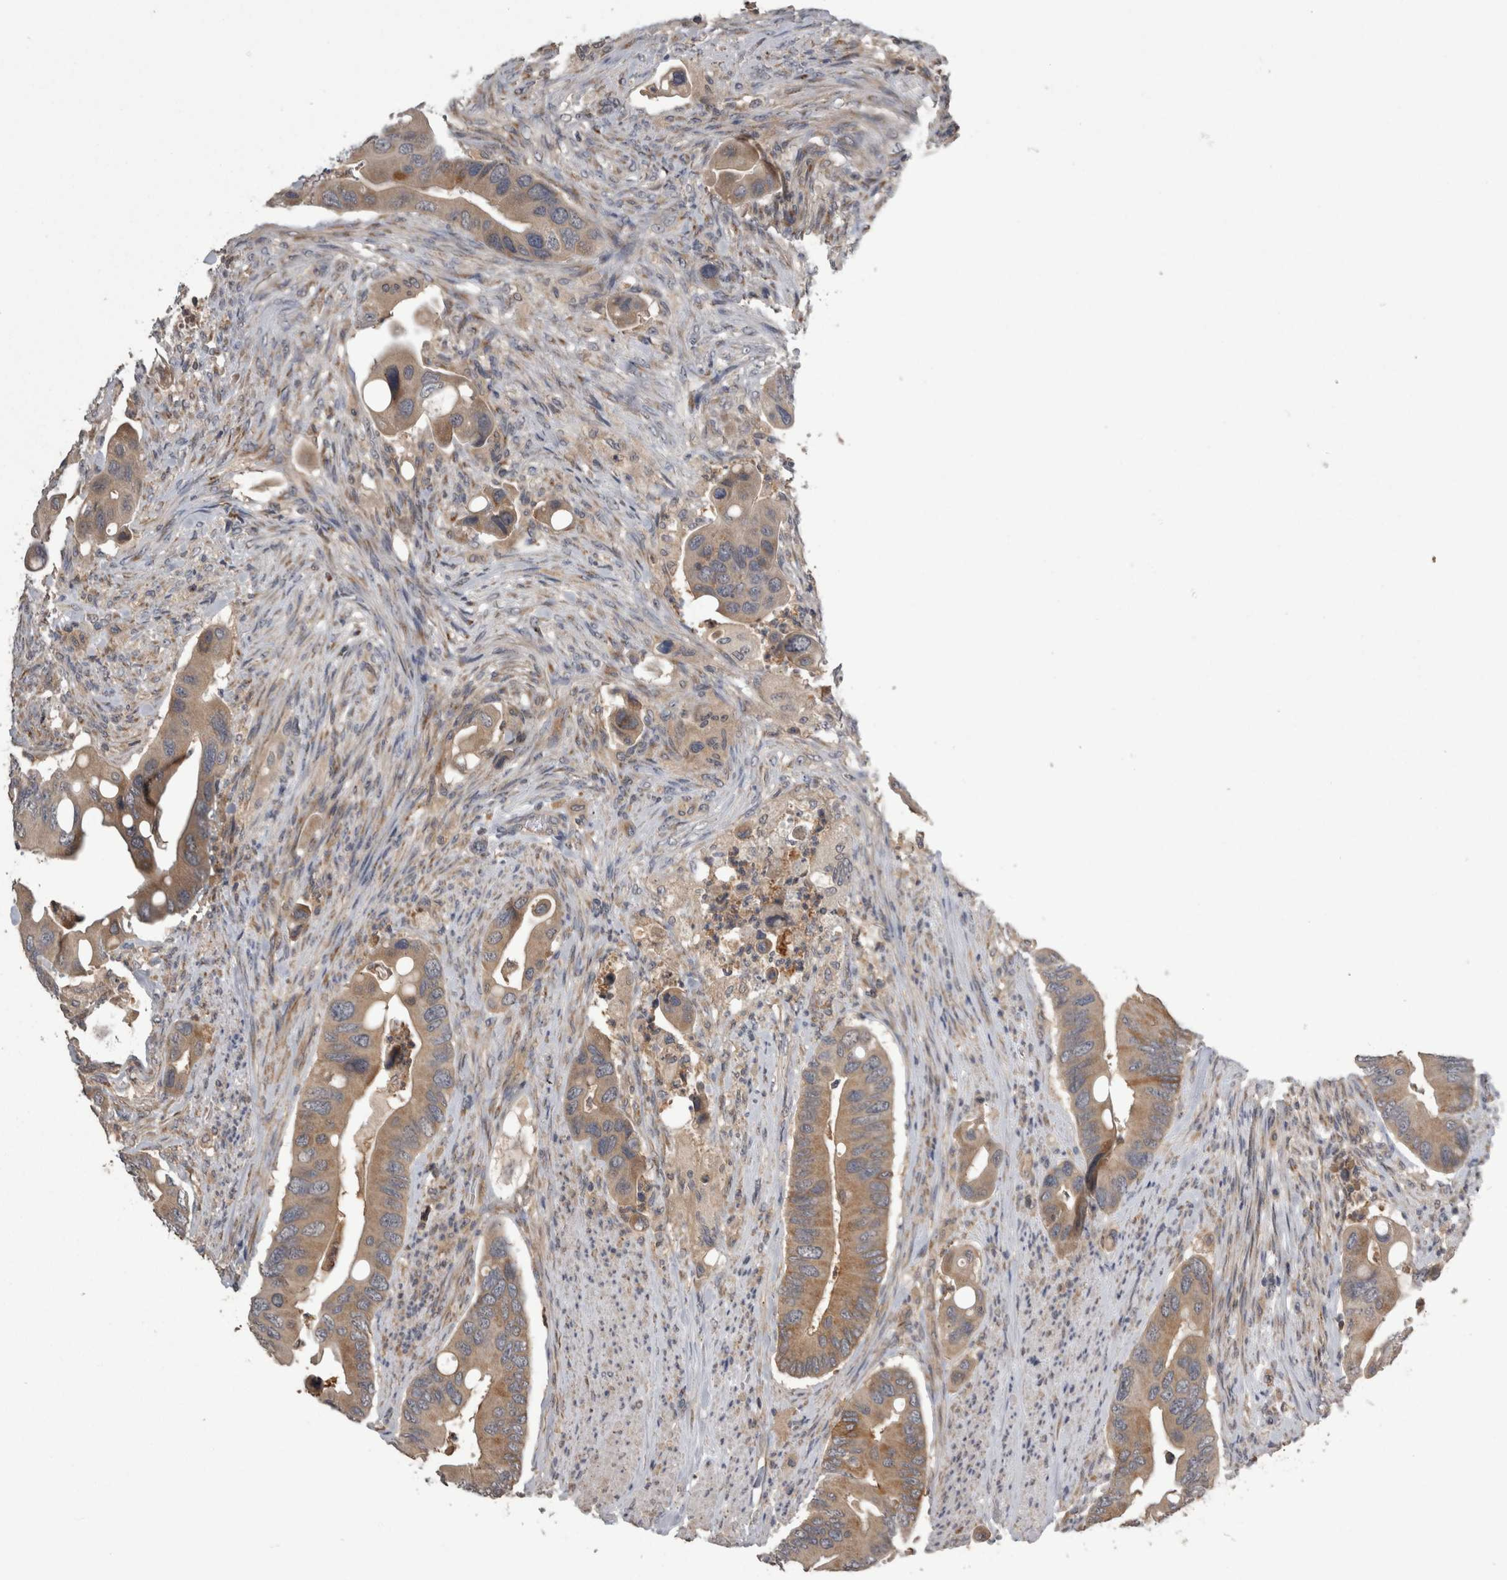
{"staining": {"intensity": "moderate", "quantity": ">75%", "location": "cytoplasmic/membranous"}, "tissue": "colorectal cancer", "cell_type": "Tumor cells", "image_type": "cancer", "snomed": [{"axis": "morphology", "description": "Adenocarcinoma, NOS"}, {"axis": "topography", "description": "Rectum"}], "caption": "Colorectal cancer tissue exhibits moderate cytoplasmic/membranous positivity in about >75% of tumor cells", "gene": "ANXA13", "patient": {"sex": "female", "age": 57}}